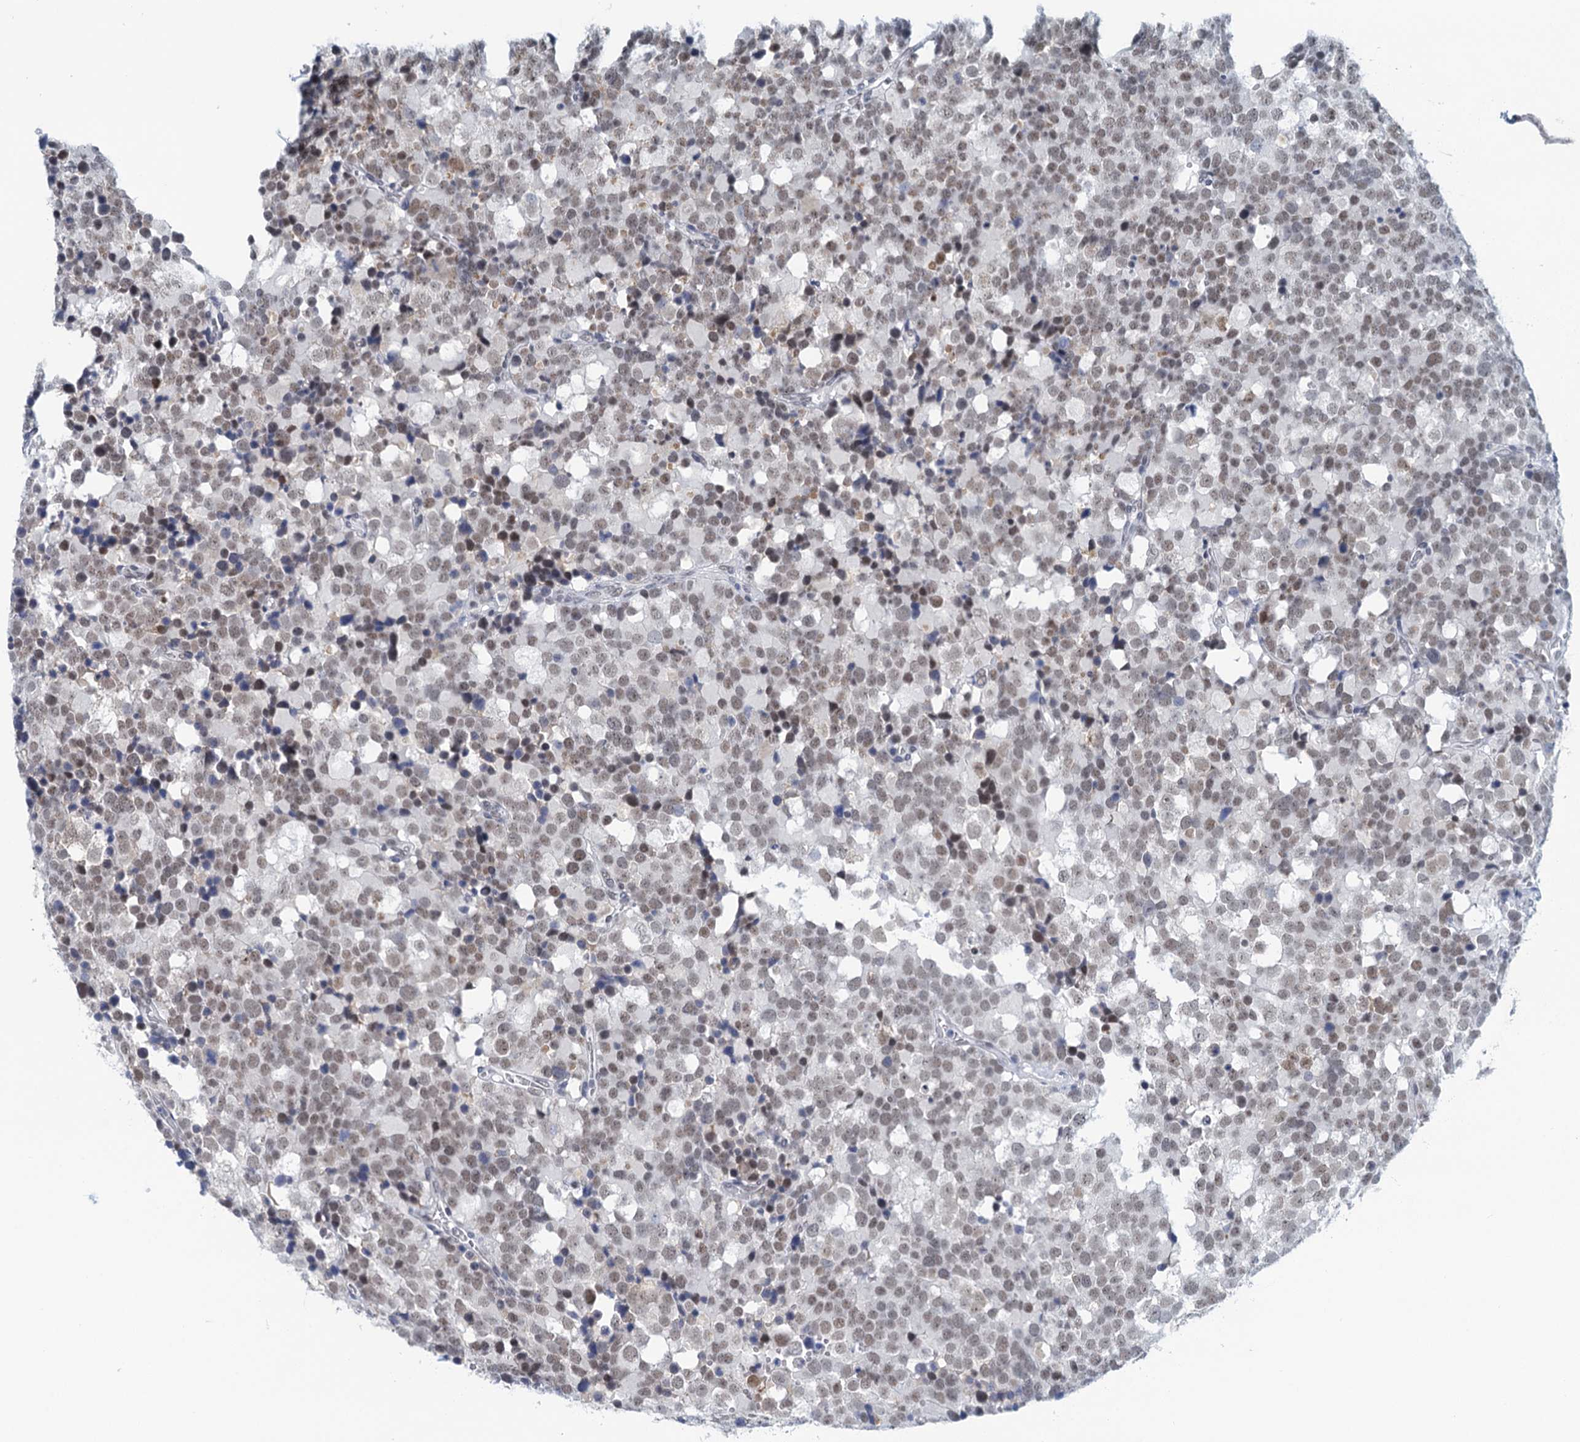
{"staining": {"intensity": "weak", "quantity": ">75%", "location": "nuclear"}, "tissue": "testis cancer", "cell_type": "Tumor cells", "image_type": "cancer", "snomed": [{"axis": "morphology", "description": "Seminoma, NOS"}, {"axis": "topography", "description": "Testis"}], "caption": "High-magnification brightfield microscopy of seminoma (testis) stained with DAB (brown) and counterstained with hematoxylin (blue). tumor cells exhibit weak nuclear expression is present in approximately>75% of cells. (IHC, brightfield microscopy, high magnification).", "gene": "EPS8L1", "patient": {"sex": "male", "age": 71}}